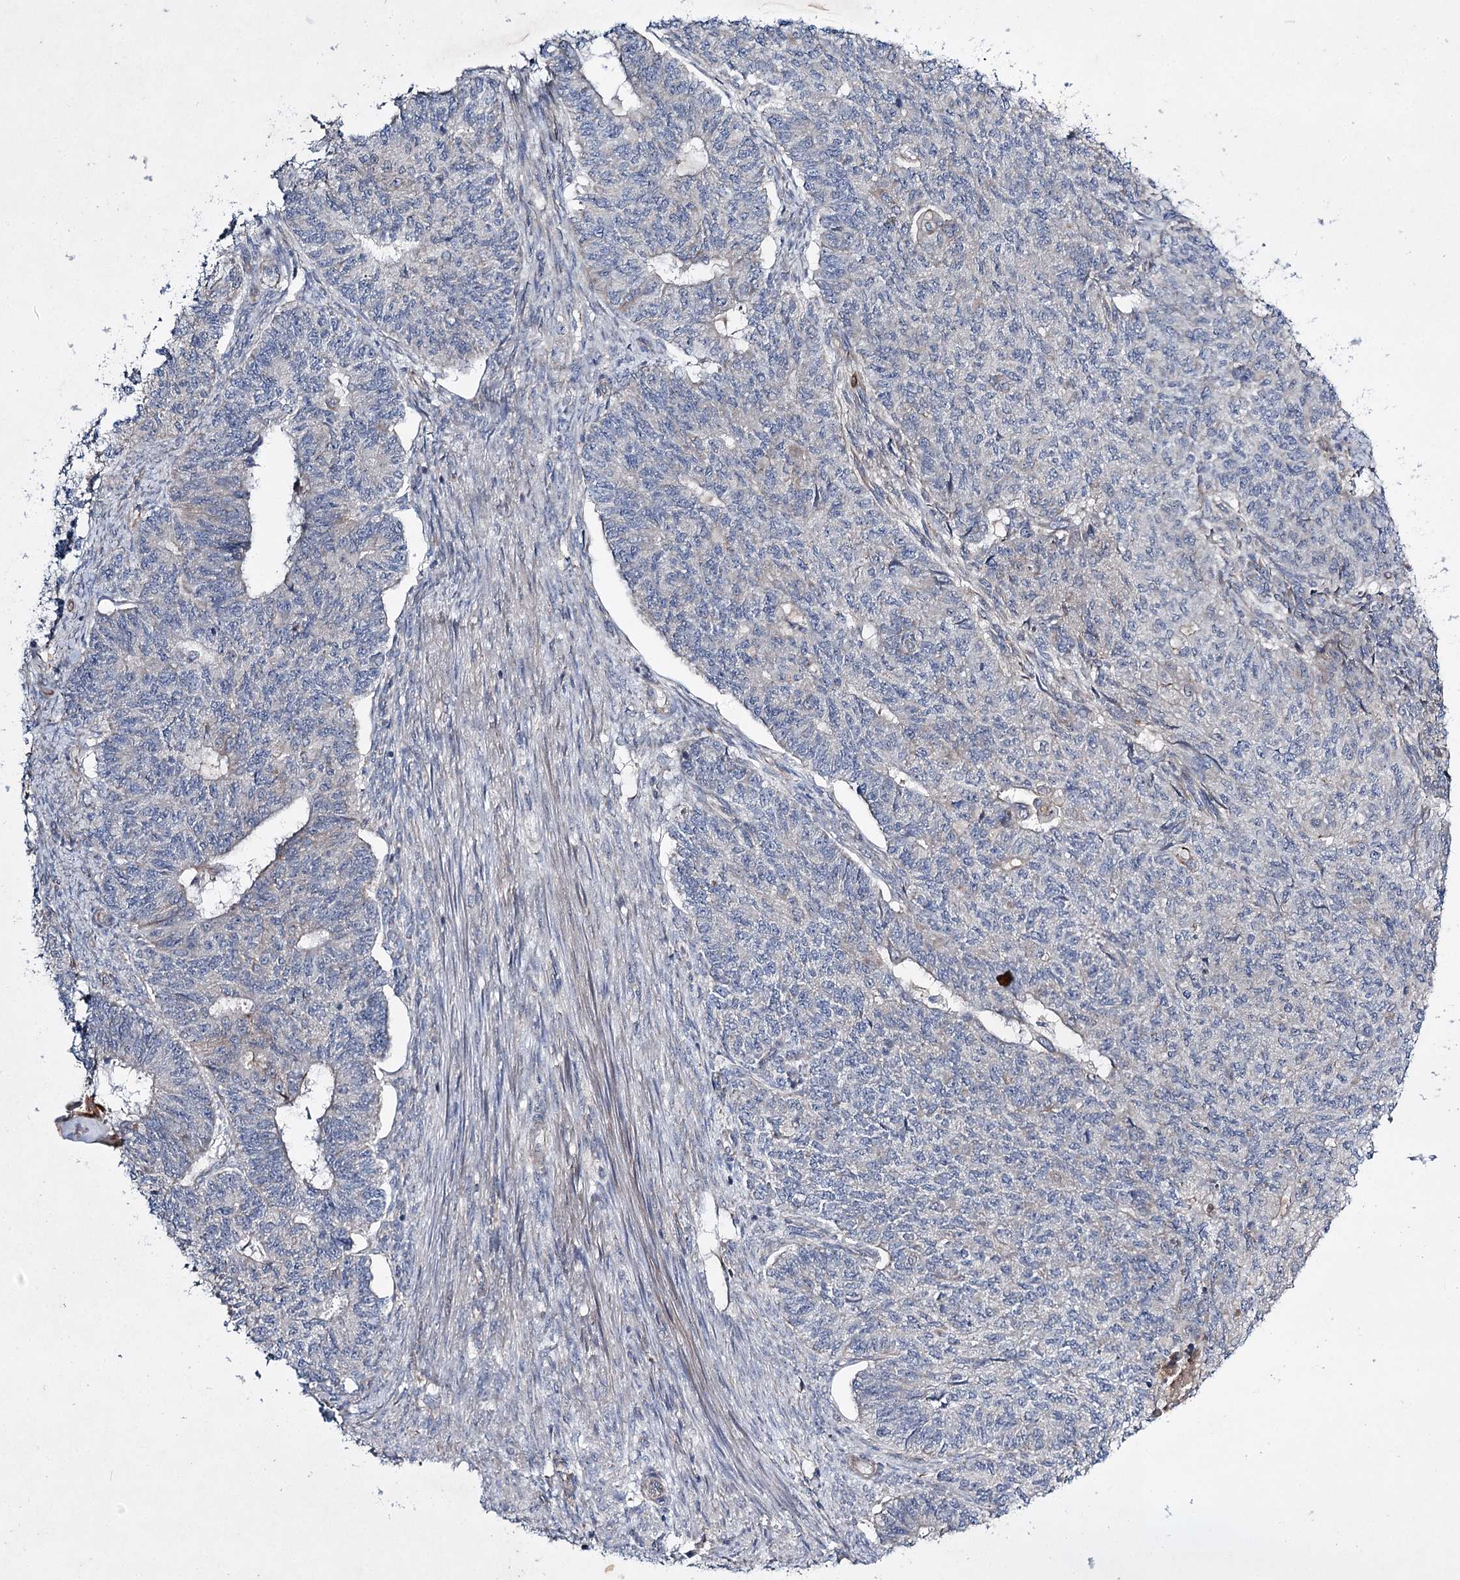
{"staining": {"intensity": "negative", "quantity": "none", "location": "none"}, "tissue": "endometrial cancer", "cell_type": "Tumor cells", "image_type": "cancer", "snomed": [{"axis": "morphology", "description": "Adenocarcinoma, NOS"}, {"axis": "topography", "description": "Endometrium"}], "caption": "A histopathology image of human endometrial adenocarcinoma is negative for staining in tumor cells. The staining is performed using DAB brown chromogen with nuclei counter-stained in using hematoxylin.", "gene": "KIAA0825", "patient": {"sex": "female", "age": 32}}